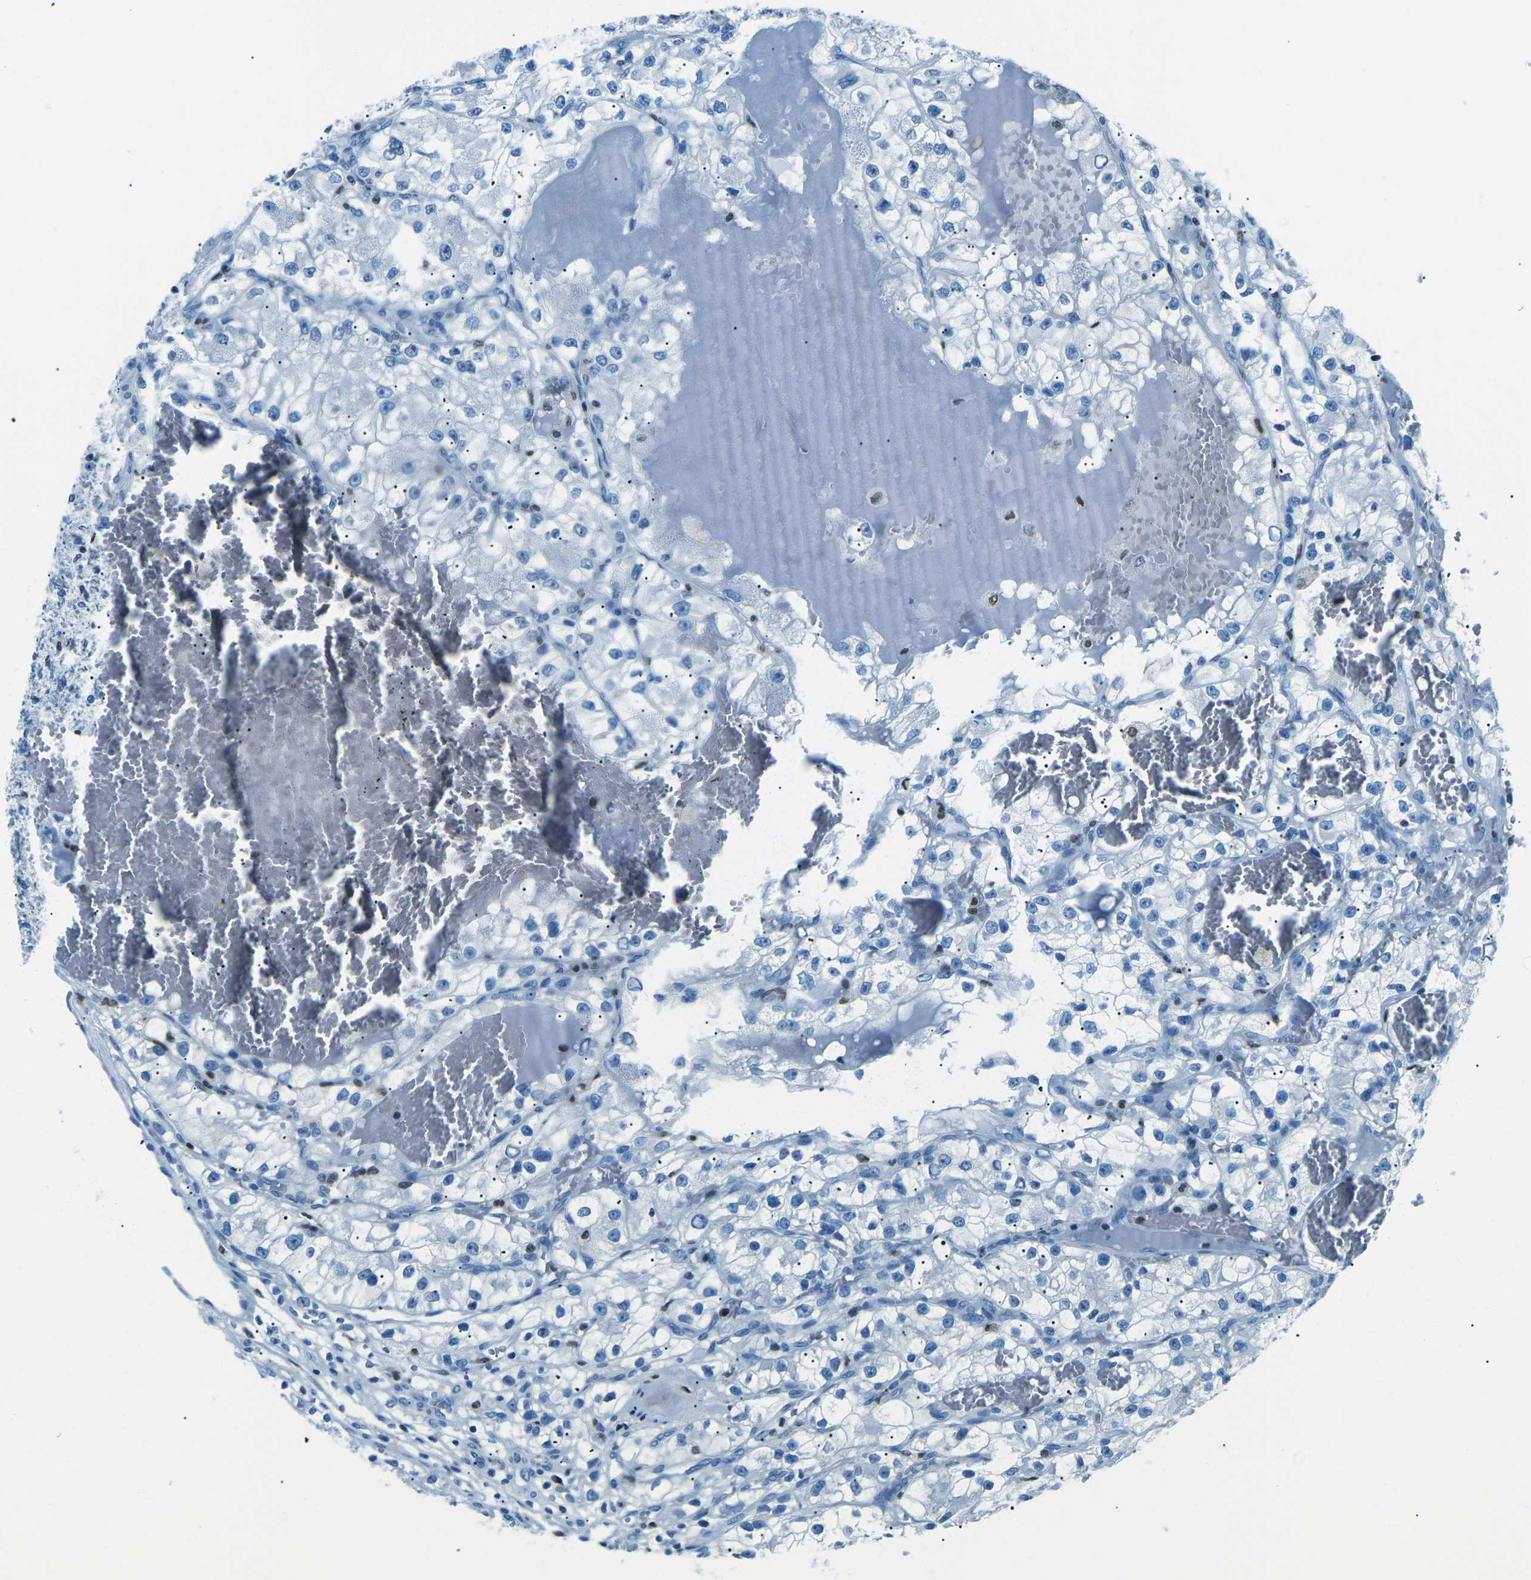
{"staining": {"intensity": "negative", "quantity": "none", "location": "none"}, "tissue": "renal cancer", "cell_type": "Tumor cells", "image_type": "cancer", "snomed": [{"axis": "morphology", "description": "Adenocarcinoma, NOS"}, {"axis": "topography", "description": "Kidney"}], "caption": "Tumor cells show no significant staining in adenocarcinoma (renal).", "gene": "CELF2", "patient": {"sex": "female", "age": 57}}